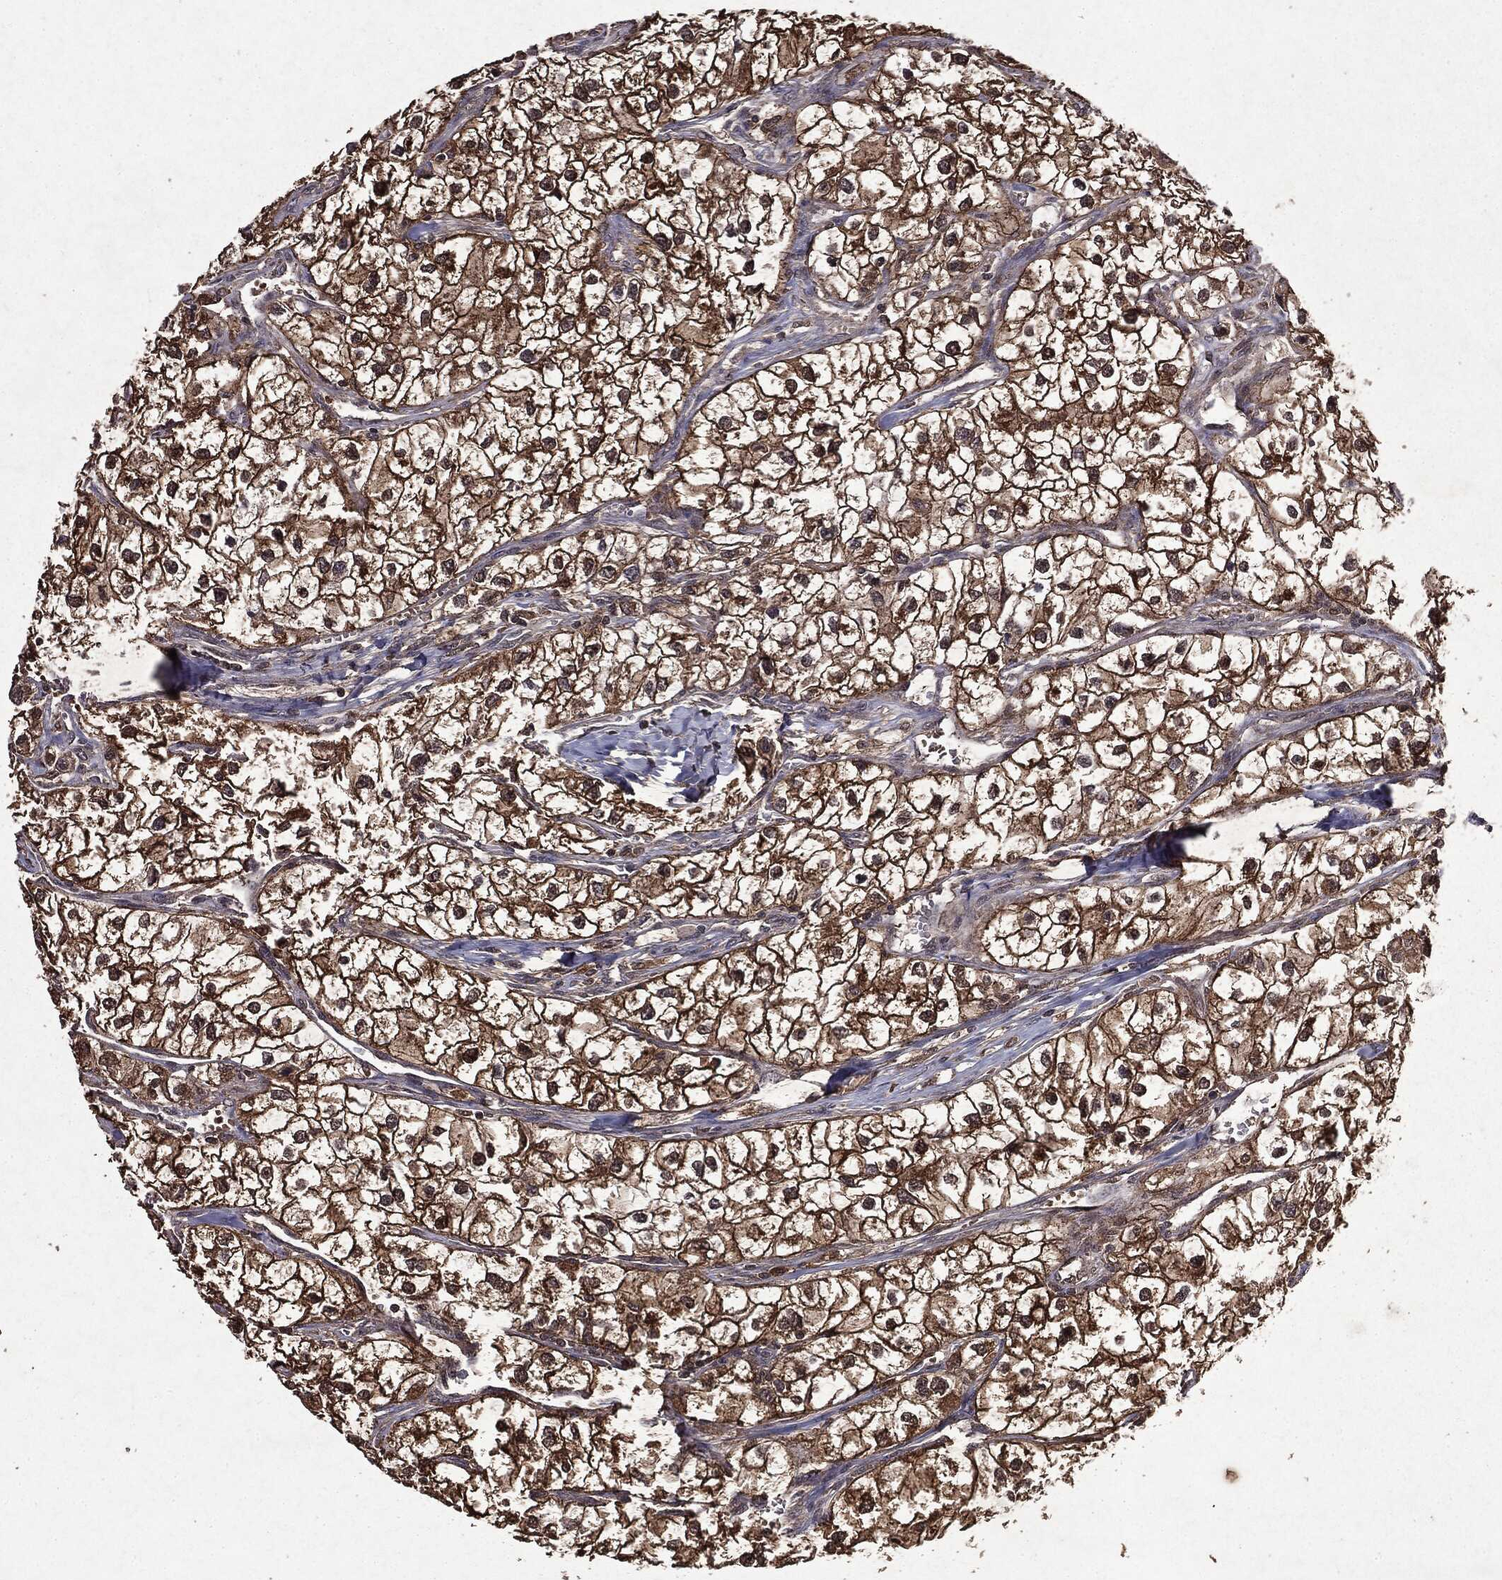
{"staining": {"intensity": "strong", "quantity": ">75%", "location": "cytoplasmic/membranous"}, "tissue": "renal cancer", "cell_type": "Tumor cells", "image_type": "cancer", "snomed": [{"axis": "morphology", "description": "Adenocarcinoma, NOS"}, {"axis": "topography", "description": "Kidney"}], "caption": "This is a histology image of immunohistochemistry (IHC) staining of renal cancer, which shows strong positivity in the cytoplasmic/membranous of tumor cells.", "gene": "MTOR", "patient": {"sex": "male", "age": 59}}